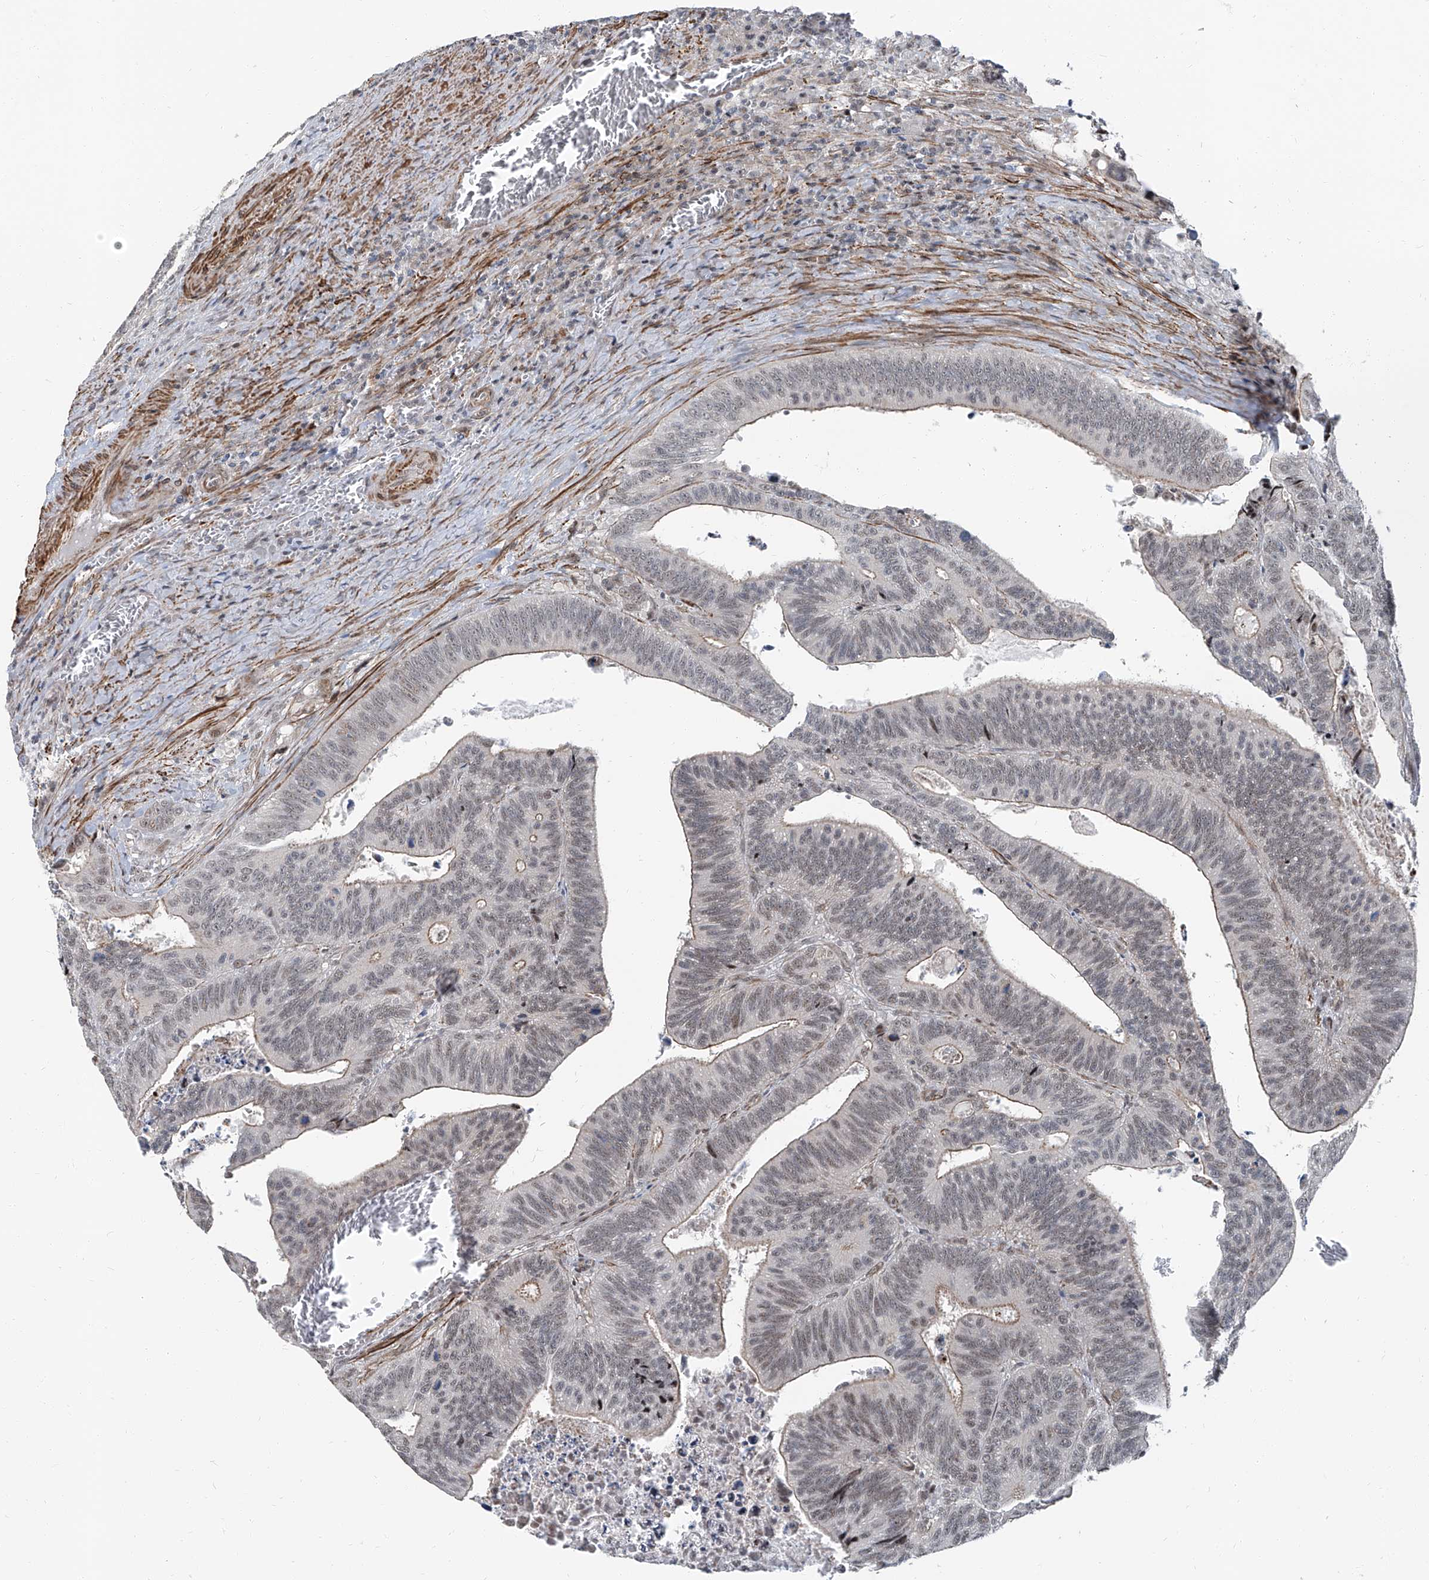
{"staining": {"intensity": "weak", "quantity": "25%-75%", "location": "cytoplasmic/membranous,nuclear"}, "tissue": "colorectal cancer", "cell_type": "Tumor cells", "image_type": "cancer", "snomed": [{"axis": "morphology", "description": "Inflammation, NOS"}, {"axis": "morphology", "description": "Adenocarcinoma, NOS"}, {"axis": "topography", "description": "Colon"}], "caption": "Immunohistochemistry (IHC) photomicrograph of human adenocarcinoma (colorectal) stained for a protein (brown), which shows low levels of weak cytoplasmic/membranous and nuclear staining in approximately 25%-75% of tumor cells.", "gene": "TXLNB", "patient": {"sex": "male", "age": 72}}